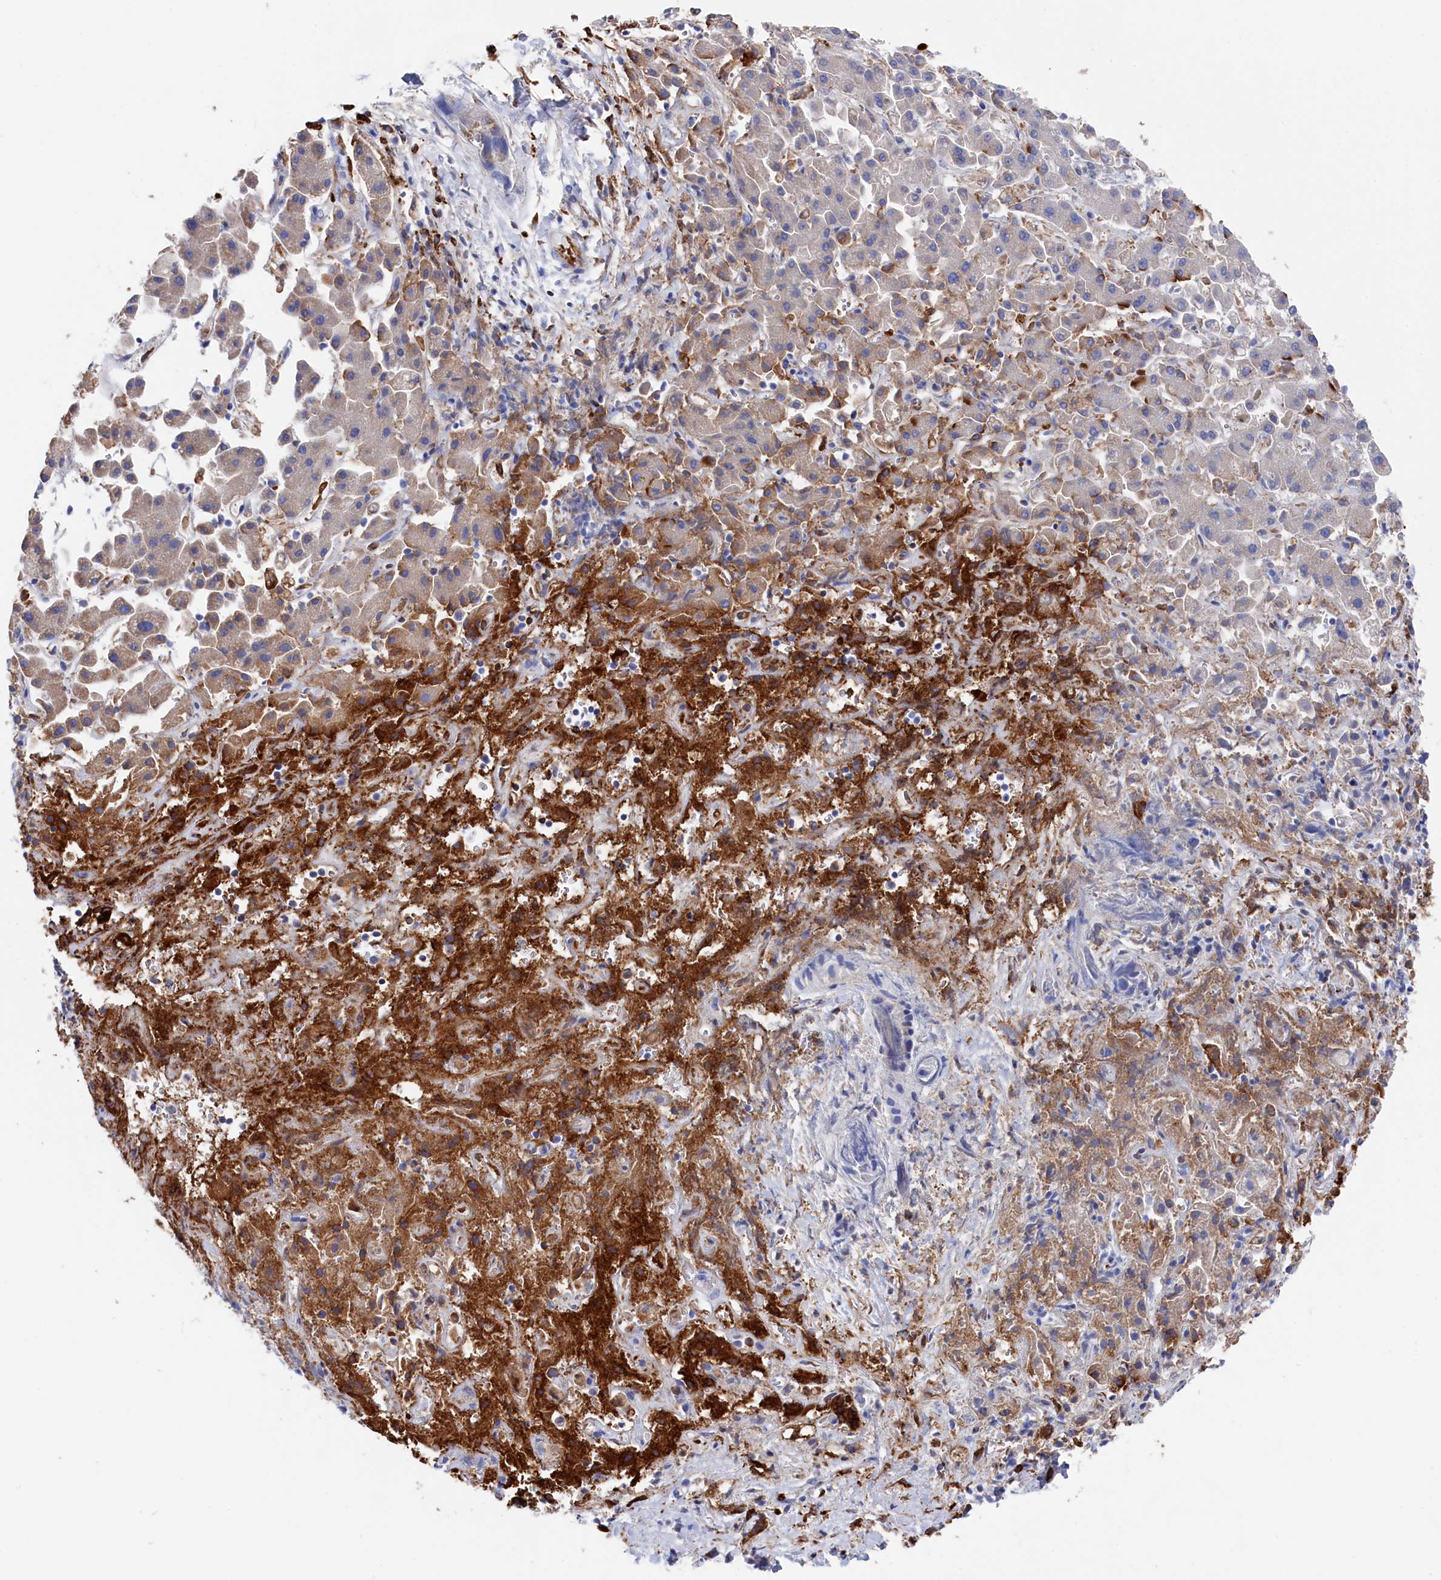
{"staining": {"intensity": "moderate", "quantity": "25%-75%", "location": "cytoplasmic/membranous"}, "tissue": "liver cancer", "cell_type": "Tumor cells", "image_type": "cancer", "snomed": [{"axis": "morphology", "description": "Cholangiocarcinoma"}, {"axis": "topography", "description": "Liver"}], "caption": "Immunohistochemical staining of cholangiocarcinoma (liver) shows moderate cytoplasmic/membranous protein staining in approximately 25%-75% of tumor cells.", "gene": "C12orf73", "patient": {"sex": "female", "age": 52}}